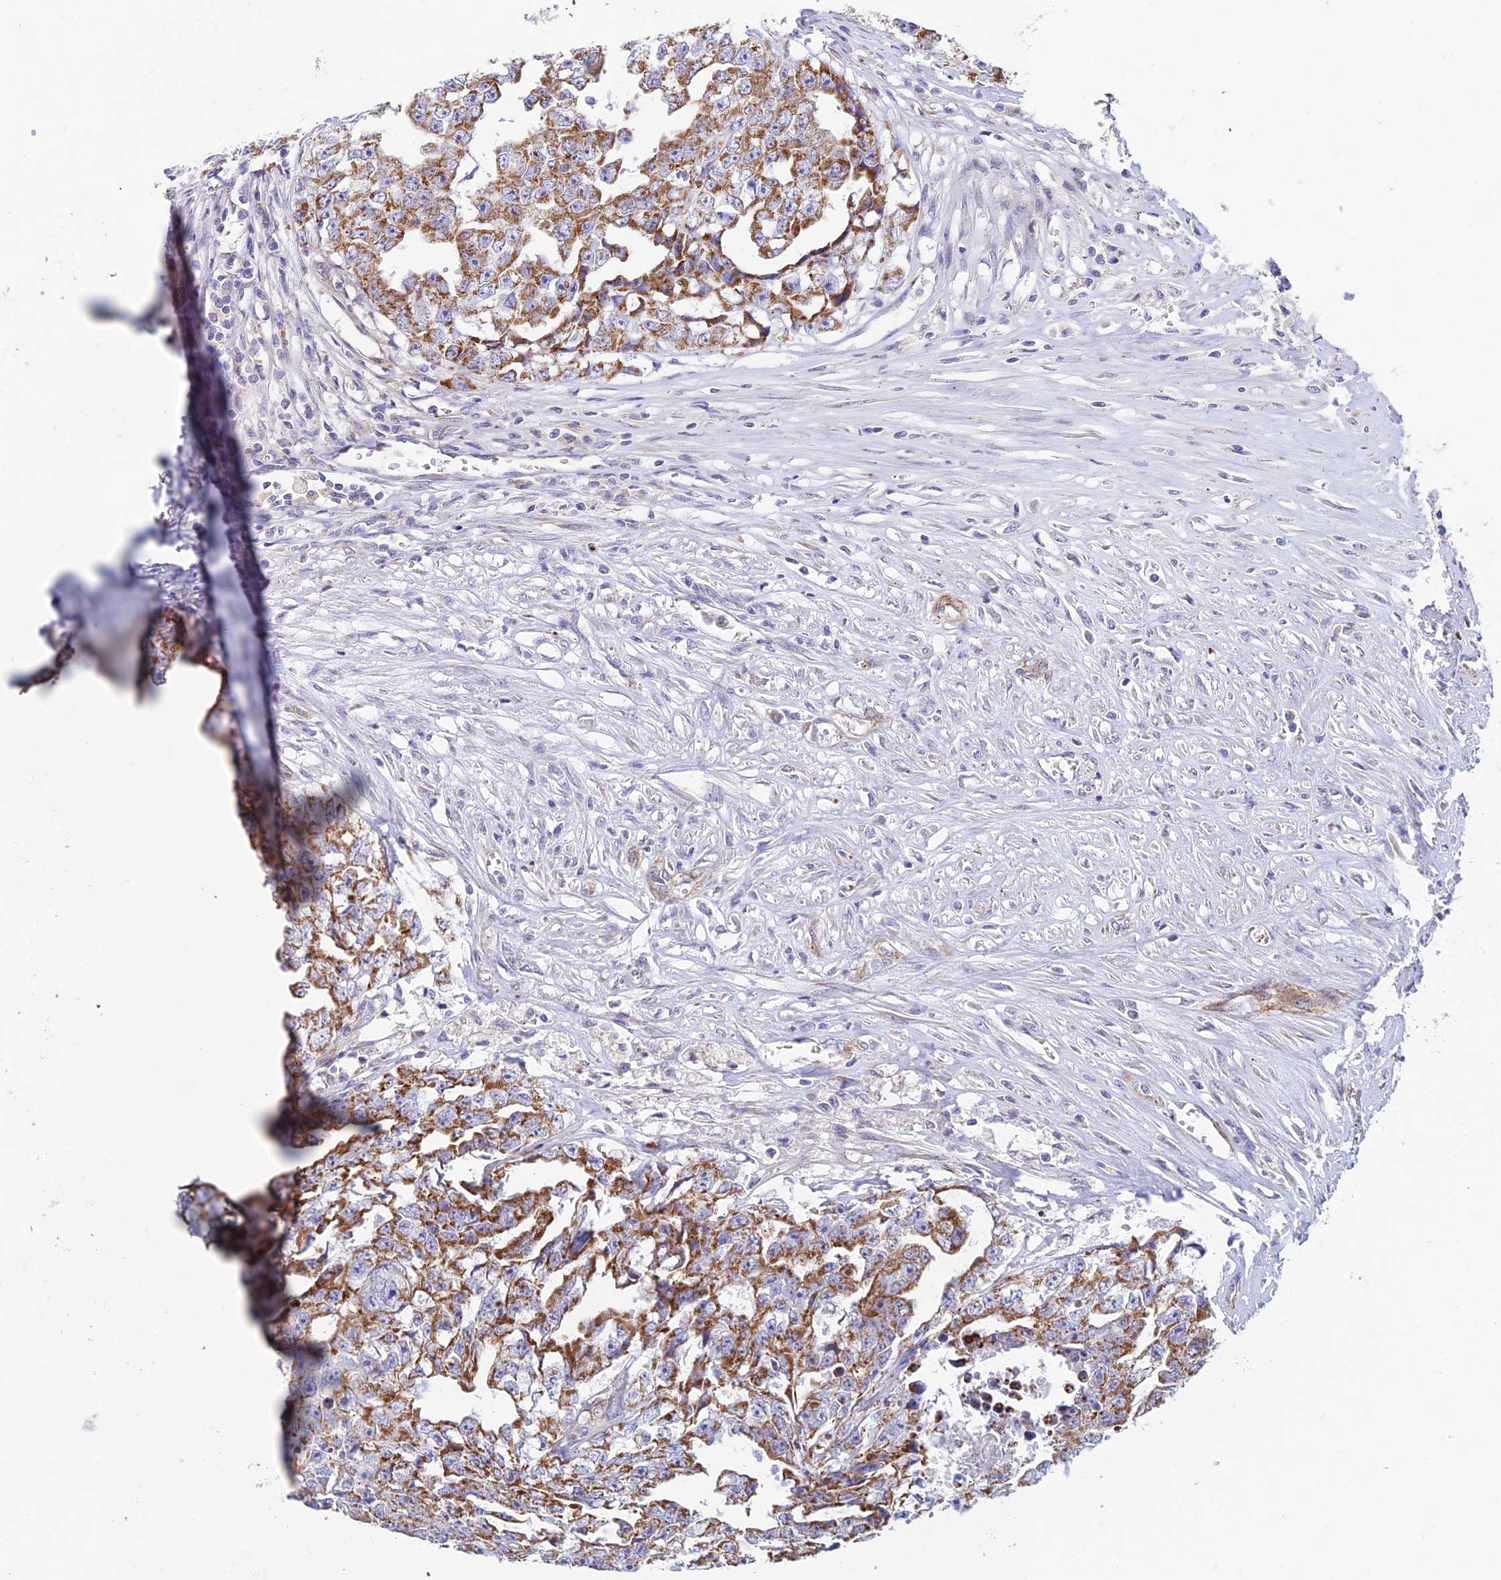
{"staining": {"intensity": "moderate", "quantity": ">75%", "location": "cytoplasmic/membranous"}, "tissue": "testis cancer", "cell_type": "Tumor cells", "image_type": "cancer", "snomed": [{"axis": "morphology", "description": "Seminoma, NOS"}, {"axis": "morphology", "description": "Carcinoma, Embryonal, NOS"}, {"axis": "topography", "description": "Testis"}], "caption": "Protein analysis of testis cancer (seminoma) tissue exhibits moderate cytoplasmic/membranous expression in approximately >75% of tumor cells.", "gene": "CSPG4", "patient": {"sex": "male", "age": 43}}